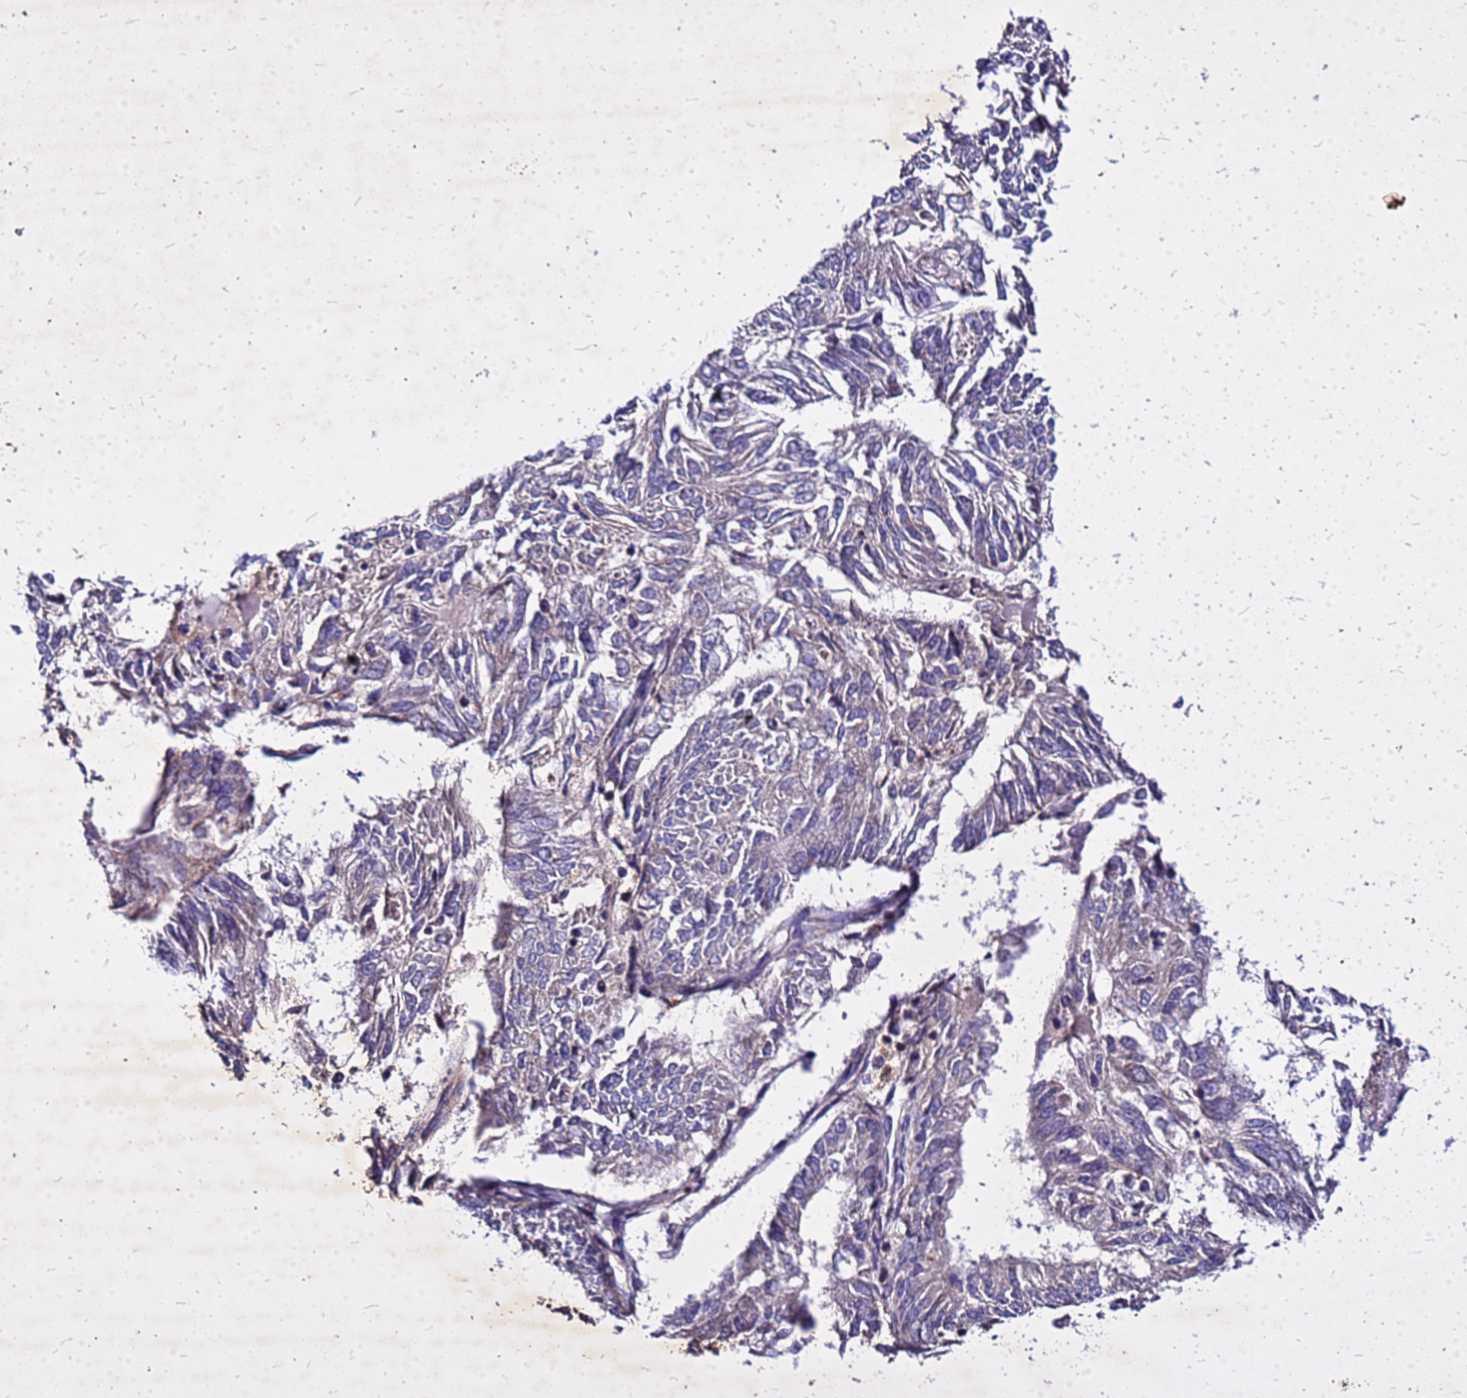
{"staining": {"intensity": "weak", "quantity": "<25%", "location": "cytoplasmic/membranous"}, "tissue": "endometrial cancer", "cell_type": "Tumor cells", "image_type": "cancer", "snomed": [{"axis": "morphology", "description": "Adenocarcinoma, NOS"}, {"axis": "topography", "description": "Endometrium"}], "caption": "This histopathology image is of endometrial adenocarcinoma stained with immunohistochemistry to label a protein in brown with the nuclei are counter-stained blue. There is no positivity in tumor cells. (Immunohistochemistry, brightfield microscopy, high magnification).", "gene": "COX14", "patient": {"sex": "female", "age": 58}}